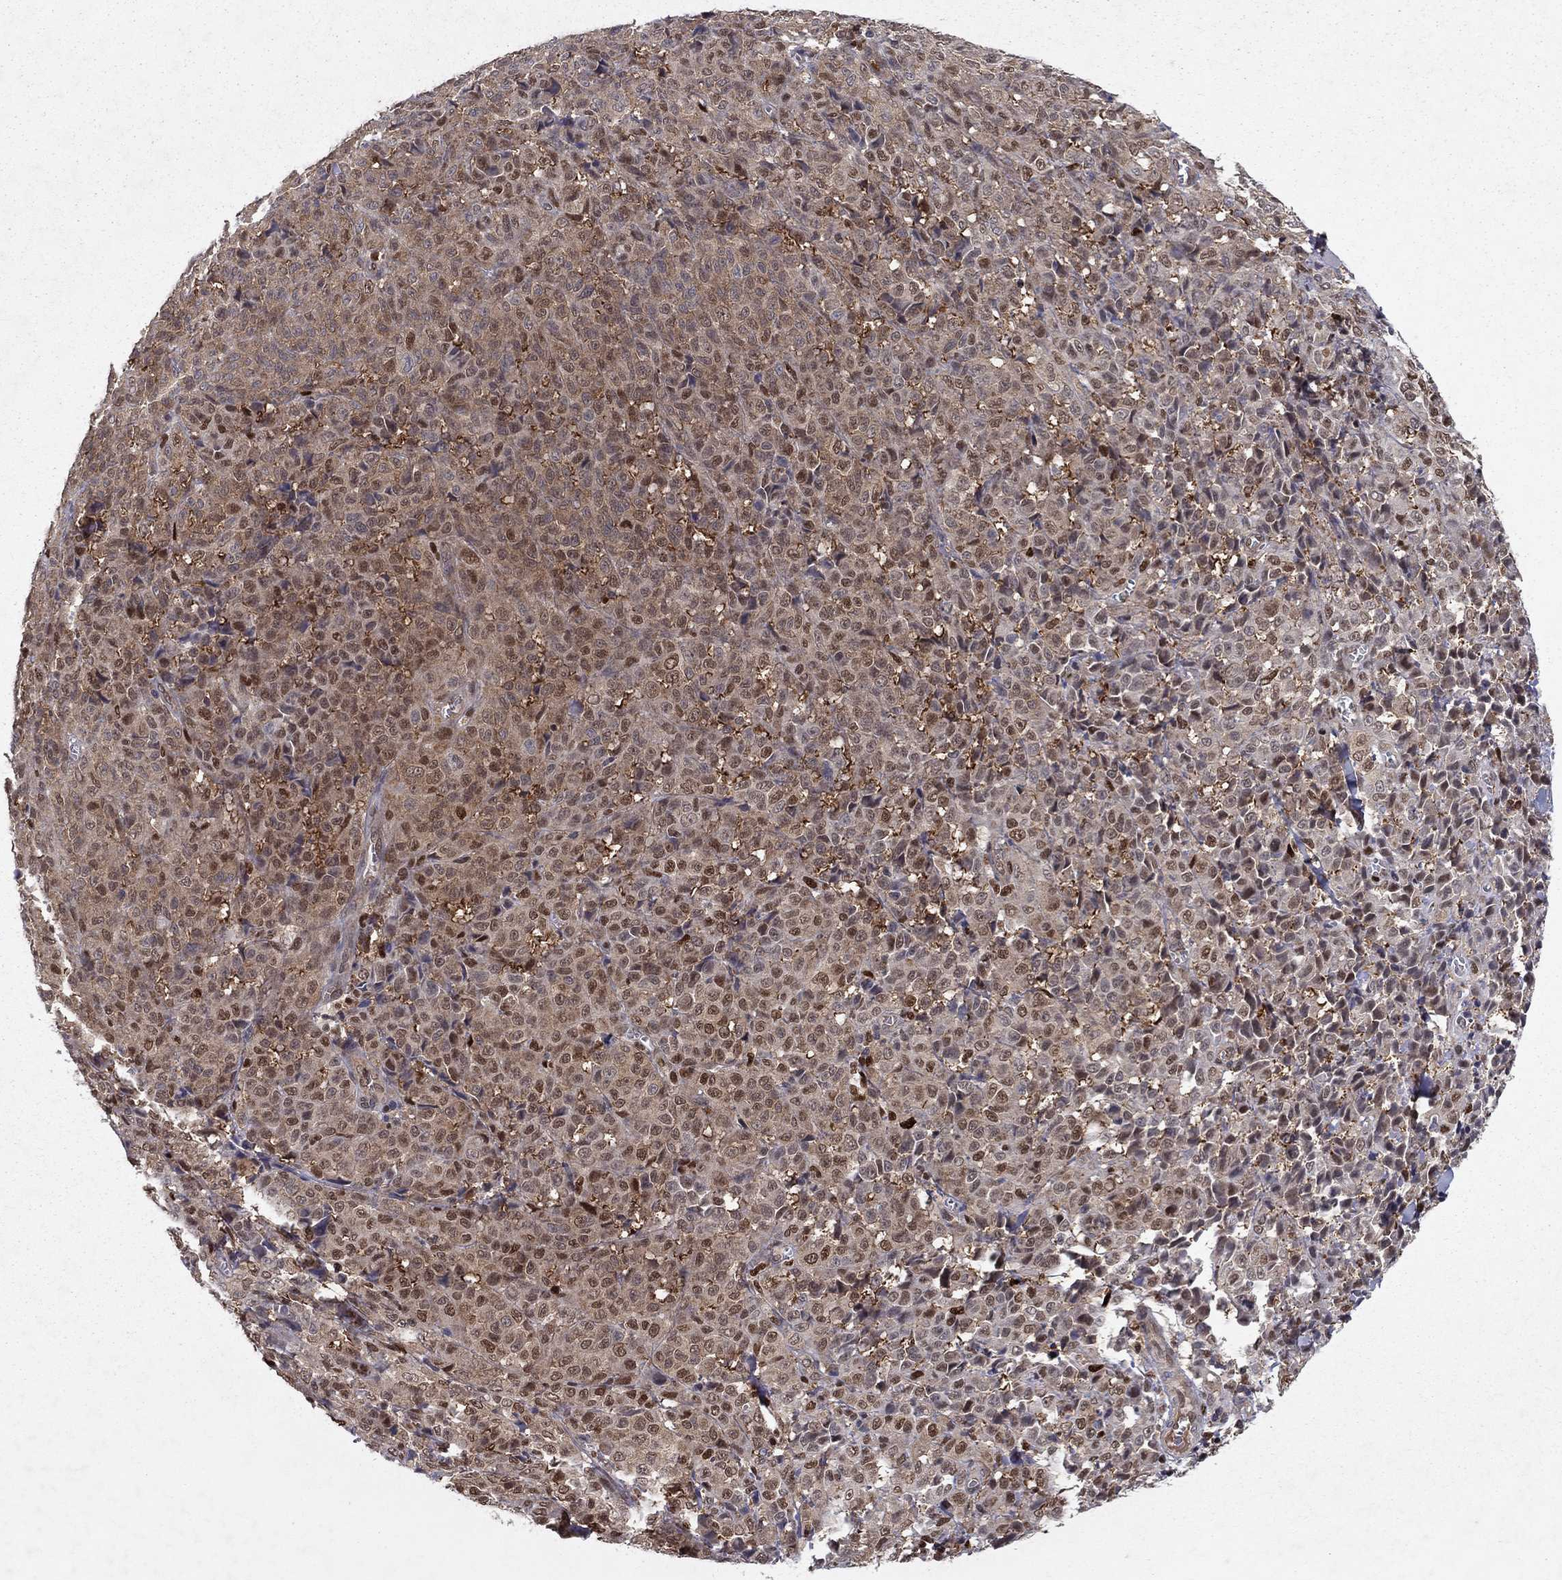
{"staining": {"intensity": "moderate", "quantity": "25%-75%", "location": "nuclear"}, "tissue": "melanoma", "cell_type": "Tumor cells", "image_type": "cancer", "snomed": [{"axis": "morphology", "description": "Malignant melanoma, NOS"}, {"axis": "topography", "description": "Skin"}], "caption": "Protein analysis of malignant melanoma tissue demonstrates moderate nuclear staining in approximately 25%-75% of tumor cells.", "gene": "CRTC1", "patient": {"sex": "male", "age": 89}}